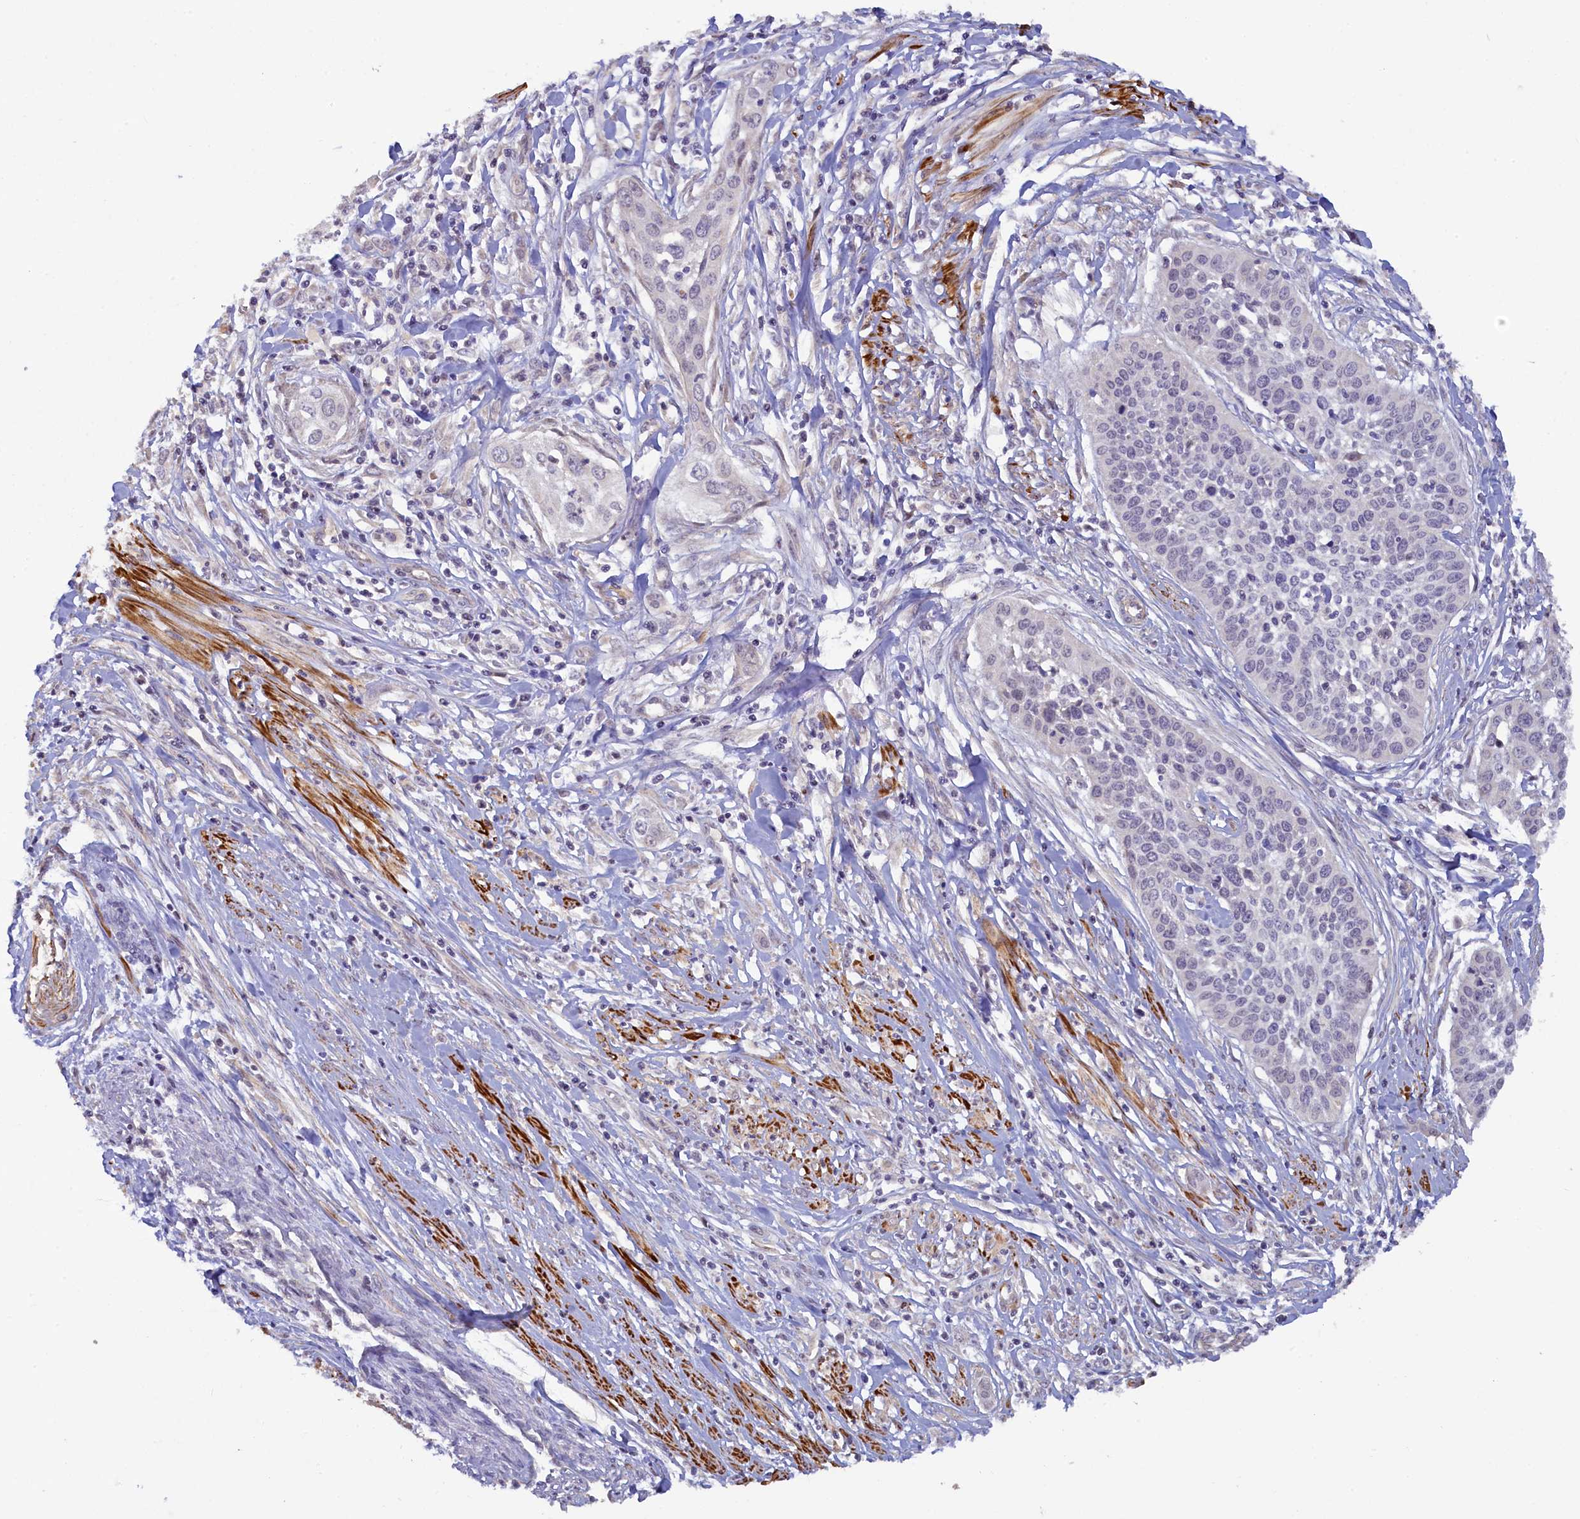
{"staining": {"intensity": "negative", "quantity": "none", "location": "none"}, "tissue": "cervical cancer", "cell_type": "Tumor cells", "image_type": "cancer", "snomed": [{"axis": "morphology", "description": "Squamous cell carcinoma, NOS"}, {"axis": "topography", "description": "Cervix"}], "caption": "High power microscopy photomicrograph of an immunohistochemistry histopathology image of cervical squamous cell carcinoma, revealing no significant positivity in tumor cells.", "gene": "MYO16", "patient": {"sex": "female", "age": 34}}